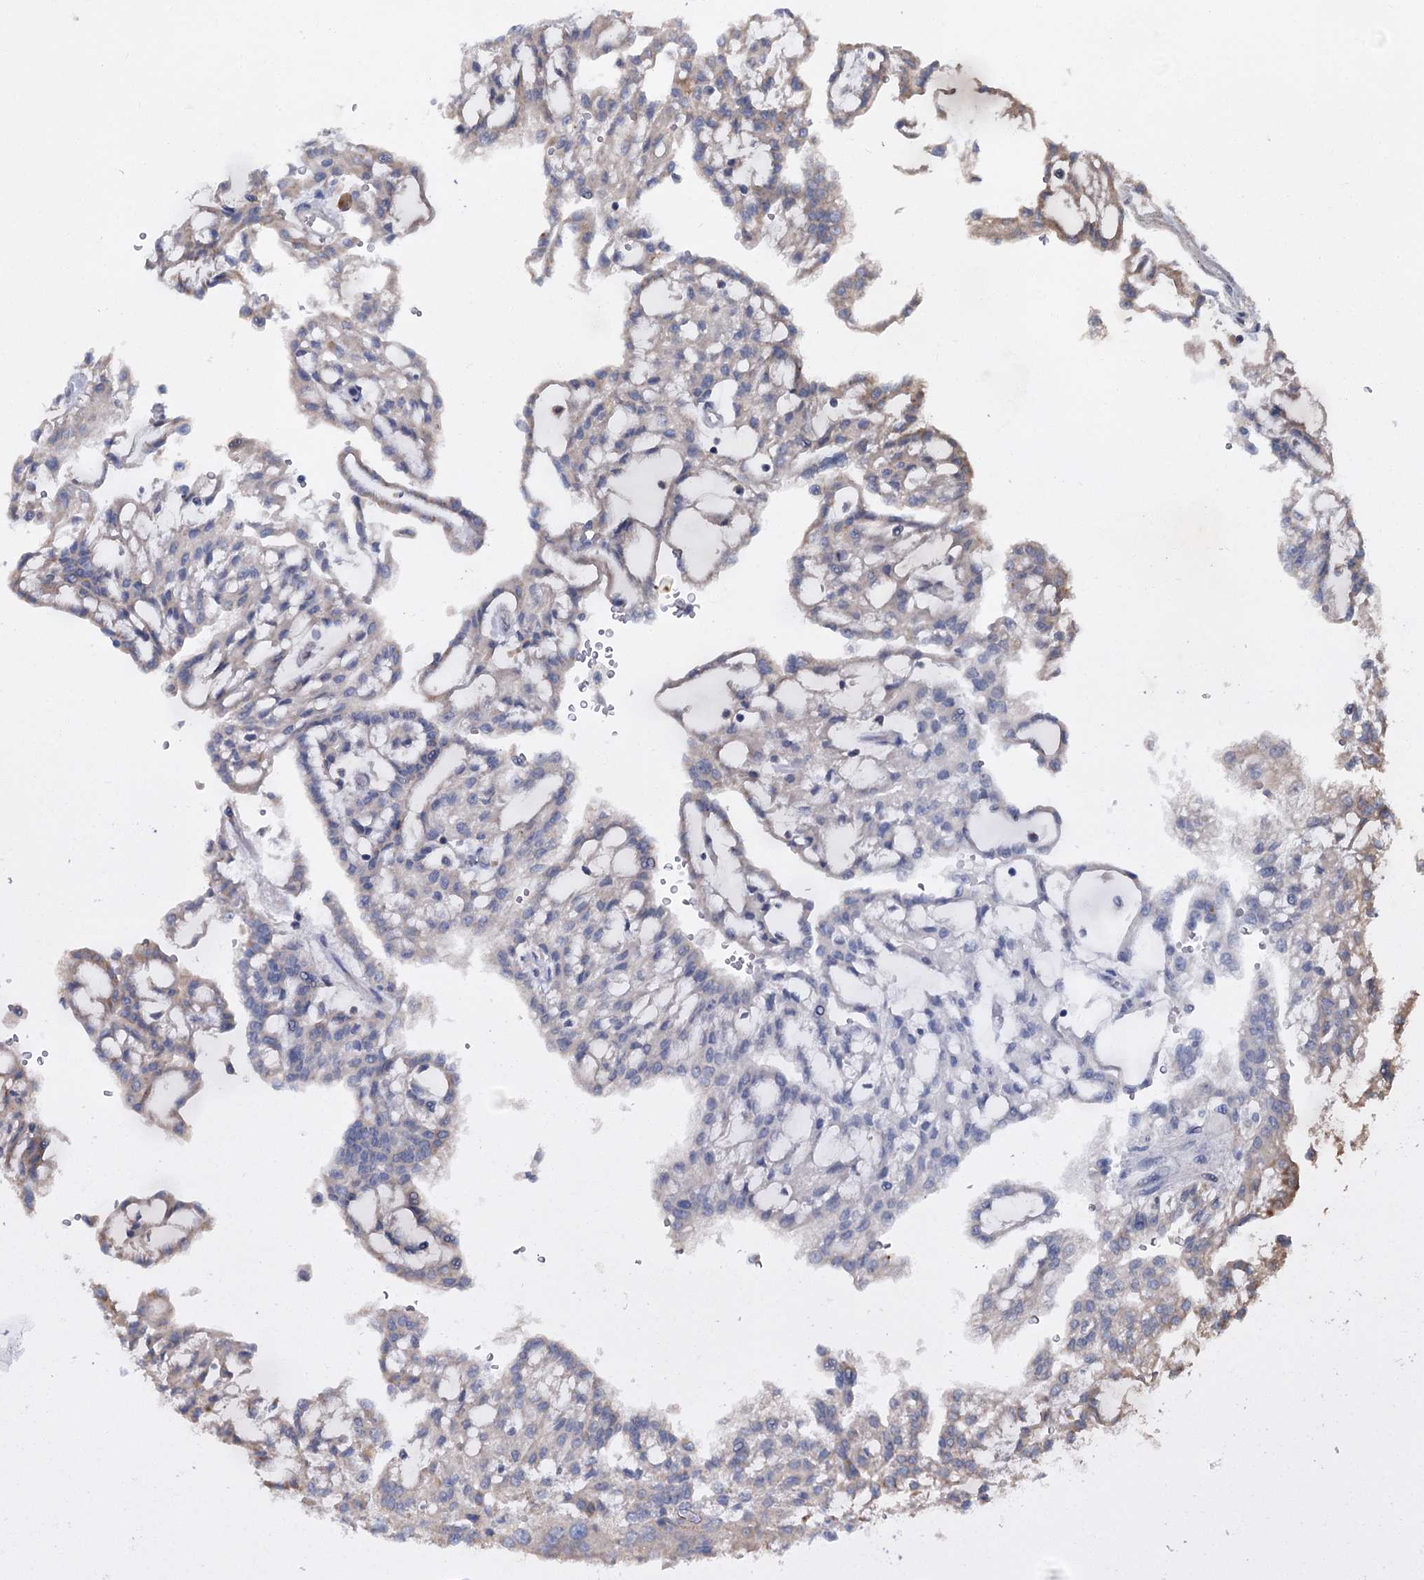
{"staining": {"intensity": "negative", "quantity": "none", "location": "none"}, "tissue": "renal cancer", "cell_type": "Tumor cells", "image_type": "cancer", "snomed": [{"axis": "morphology", "description": "Adenocarcinoma, NOS"}, {"axis": "topography", "description": "Kidney"}], "caption": "Tumor cells are negative for brown protein staining in adenocarcinoma (renal).", "gene": "ANKRD16", "patient": {"sex": "male", "age": 63}}